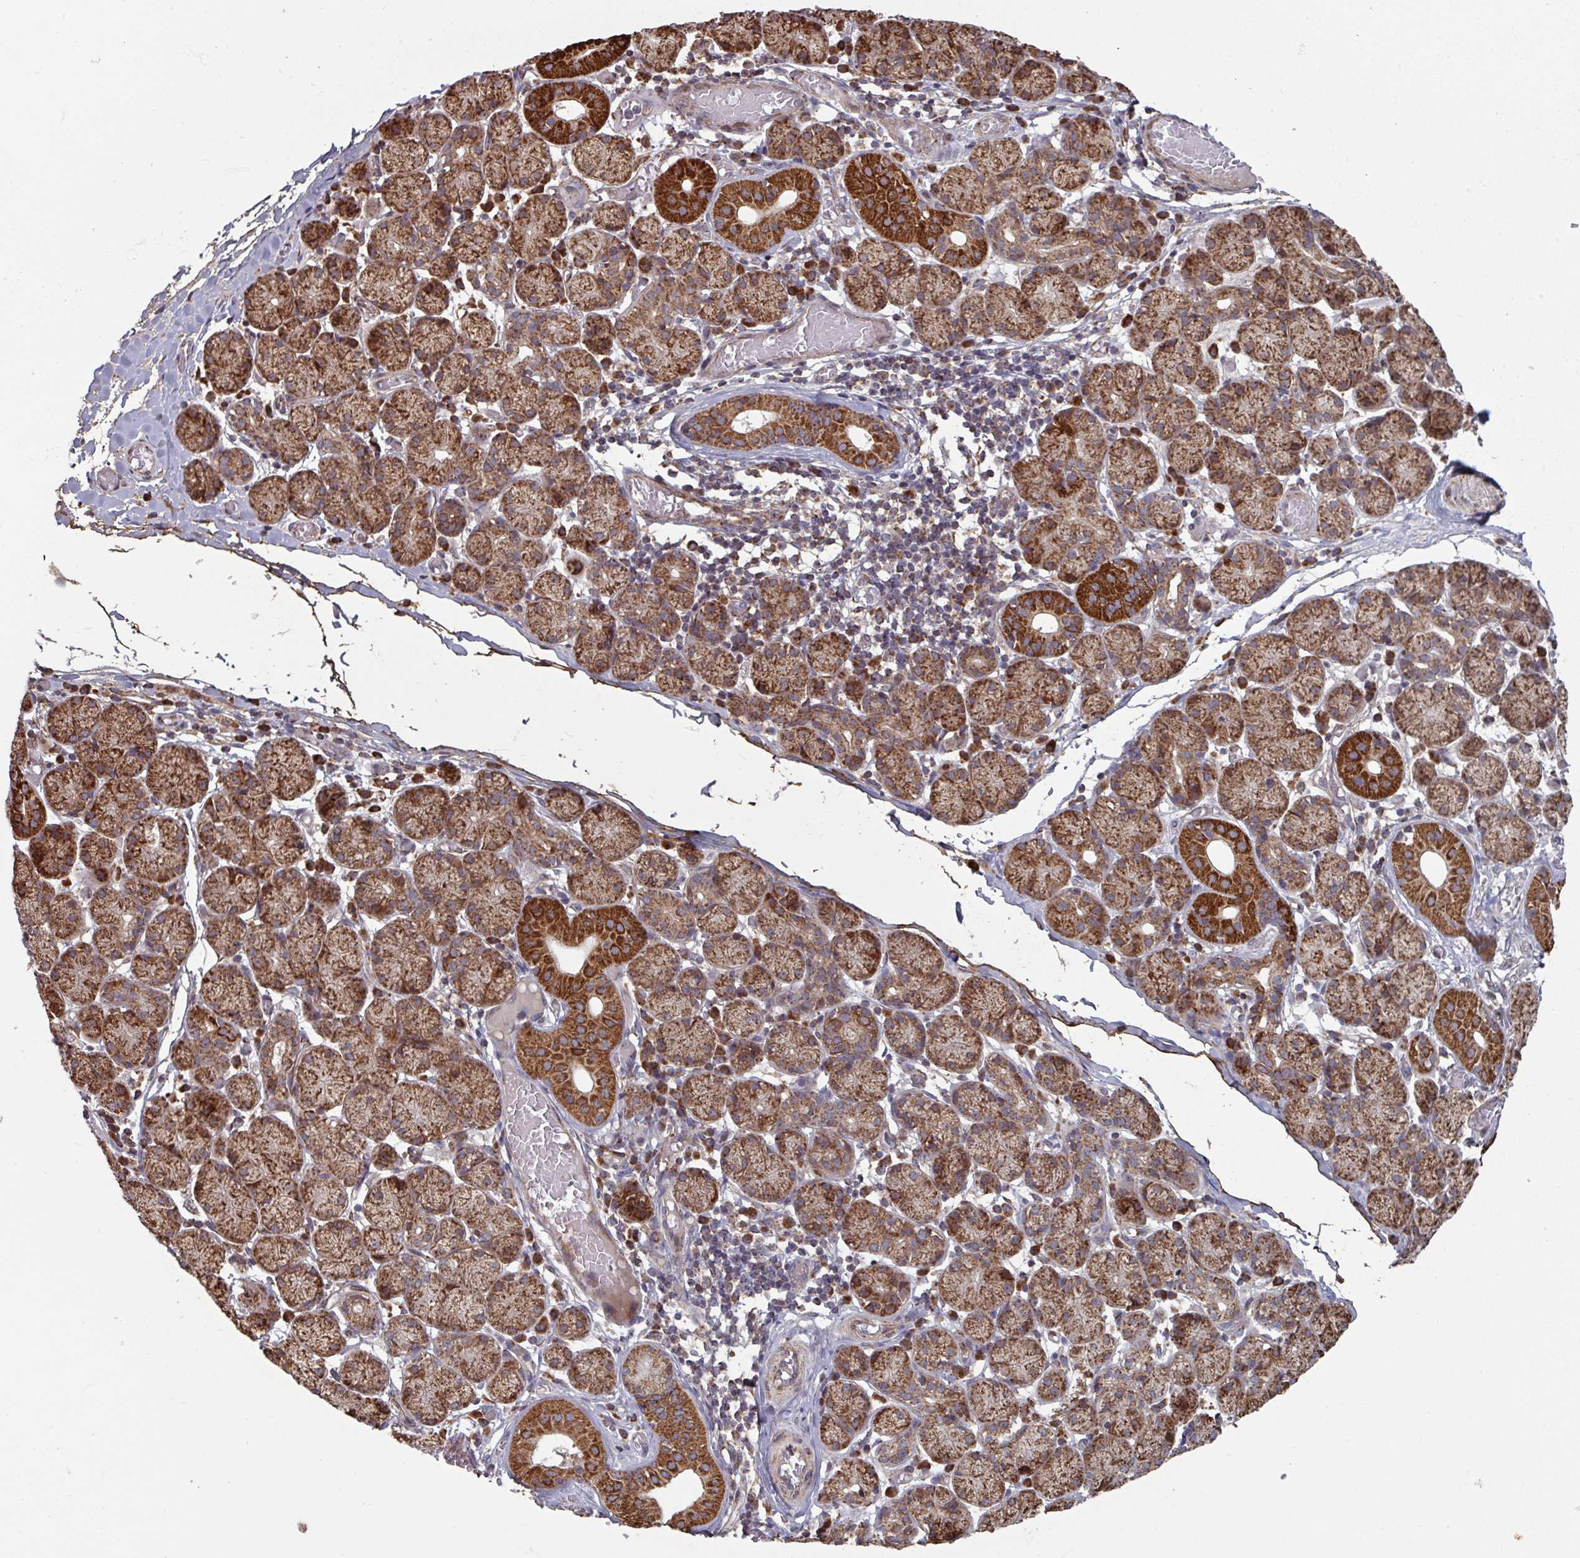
{"staining": {"intensity": "strong", "quantity": ">75%", "location": "cytoplasmic/membranous"}, "tissue": "salivary gland", "cell_type": "Glandular cells", "image_type": "normal", "snomed": [{"axis": "morphology", "description": "Normal tissue, NOS"}, {"axis": "topography", "description": "Salivary gland"}], "caption": "Brown immunohistochemical staining in normal human salivary gland reveals strong cytoplasmic/membranous expression in about >75% of glandular cells. (brown staining indicates protein expression, while blue staining denotes nuclei).", "gene": "COX7C", "patient": {"sex": "female", "age": 24}}